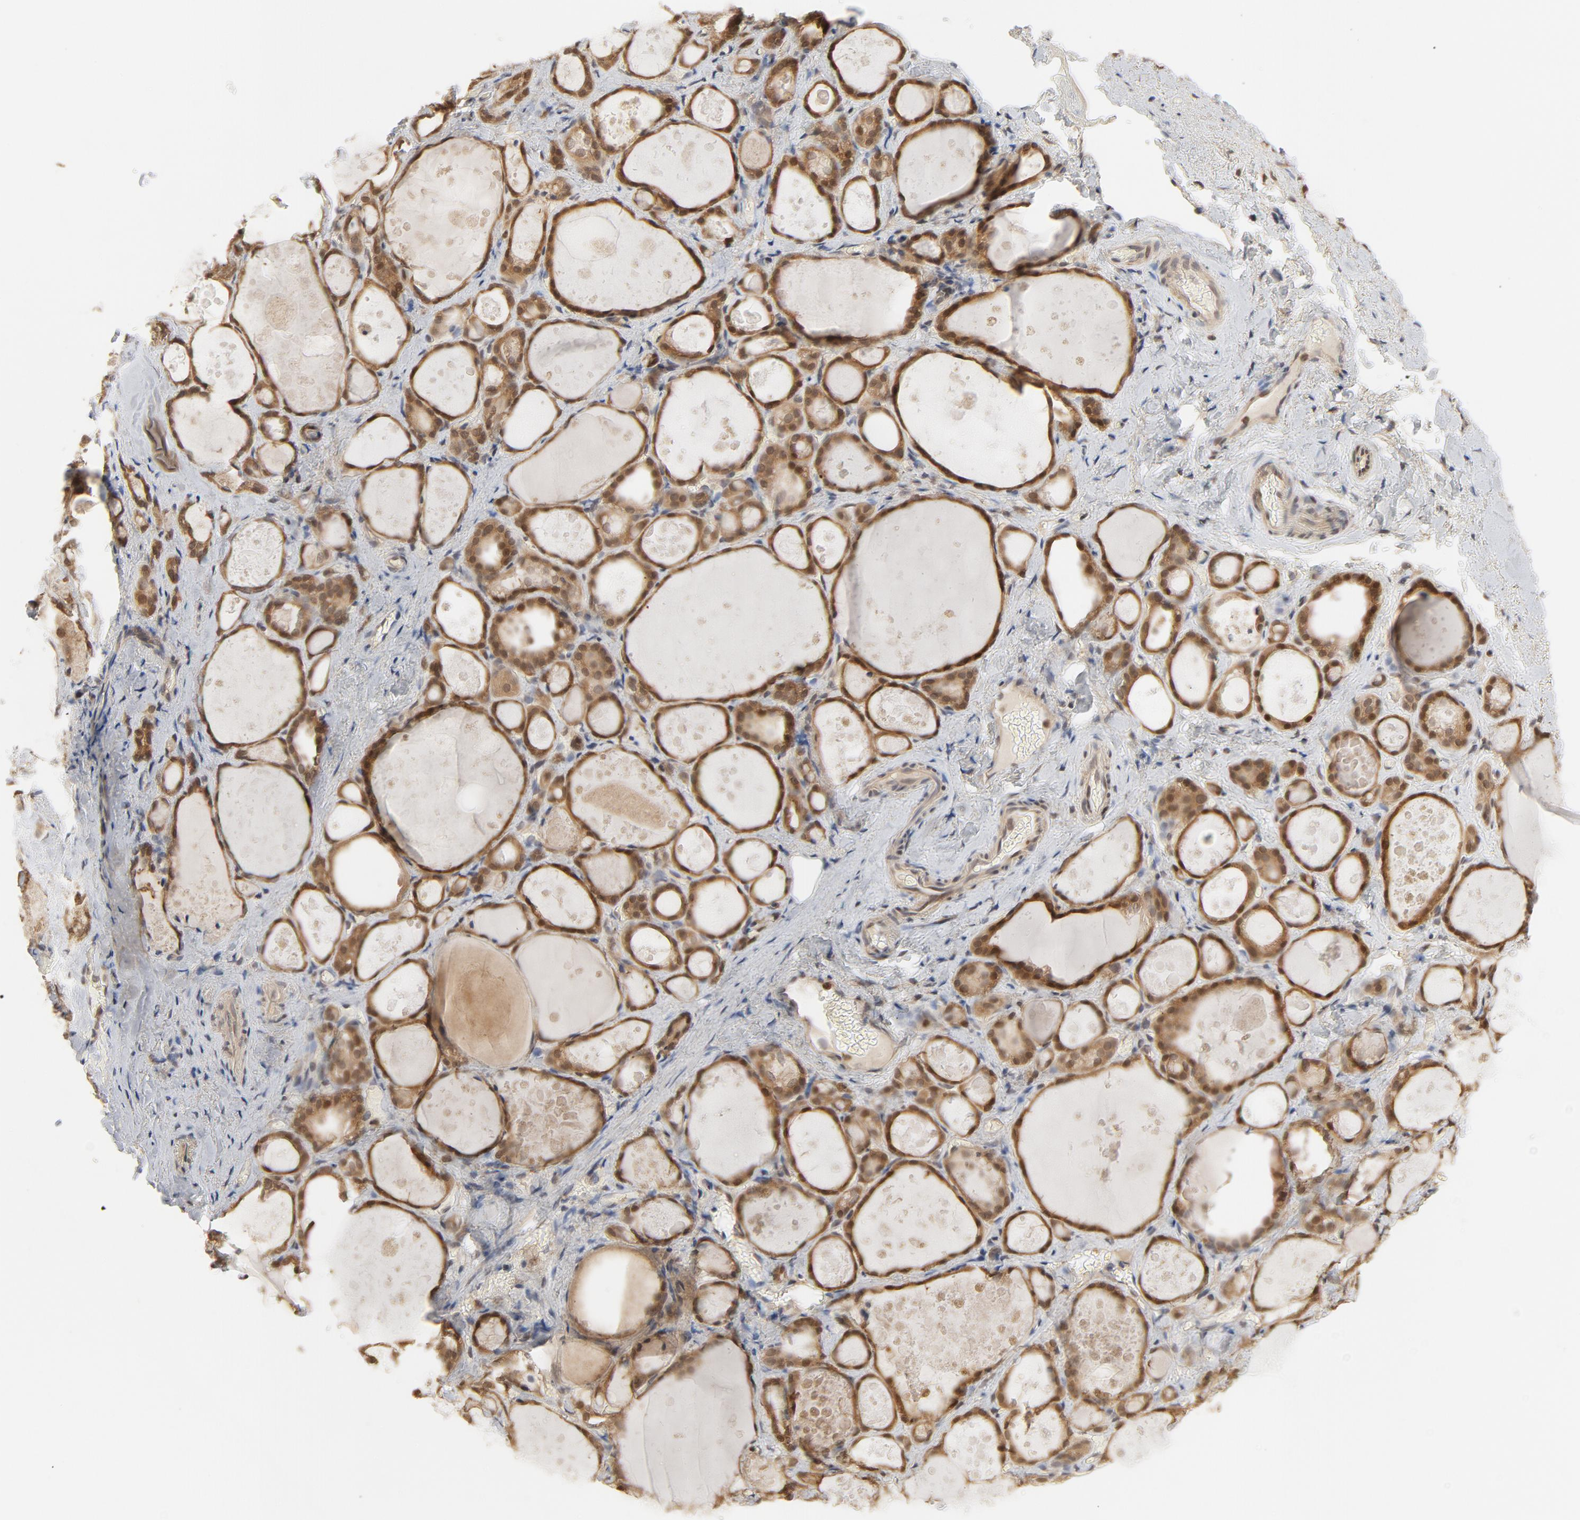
{"staining": {"intensity": "moderate", "quantity": ">75%", "location": "cytoplasmic/membranous,nuclear"}, "tissue": "thyroid gland", "cell_type": "Glandular cells", "image_type": "normal", "snomed": [{"axis": "morphology", "description": "Normal tissue, NOS"}, {"axis": "topography", "description": "Thyroid gland"}], "caption": "Moderate cytoplasmic/membranous,nuclear protein staining is appreciated in approximately >75% of glandular cells in thyroid gland.", "gene": "NEDD8", "patient": {"sex": "female", "age": 75}}